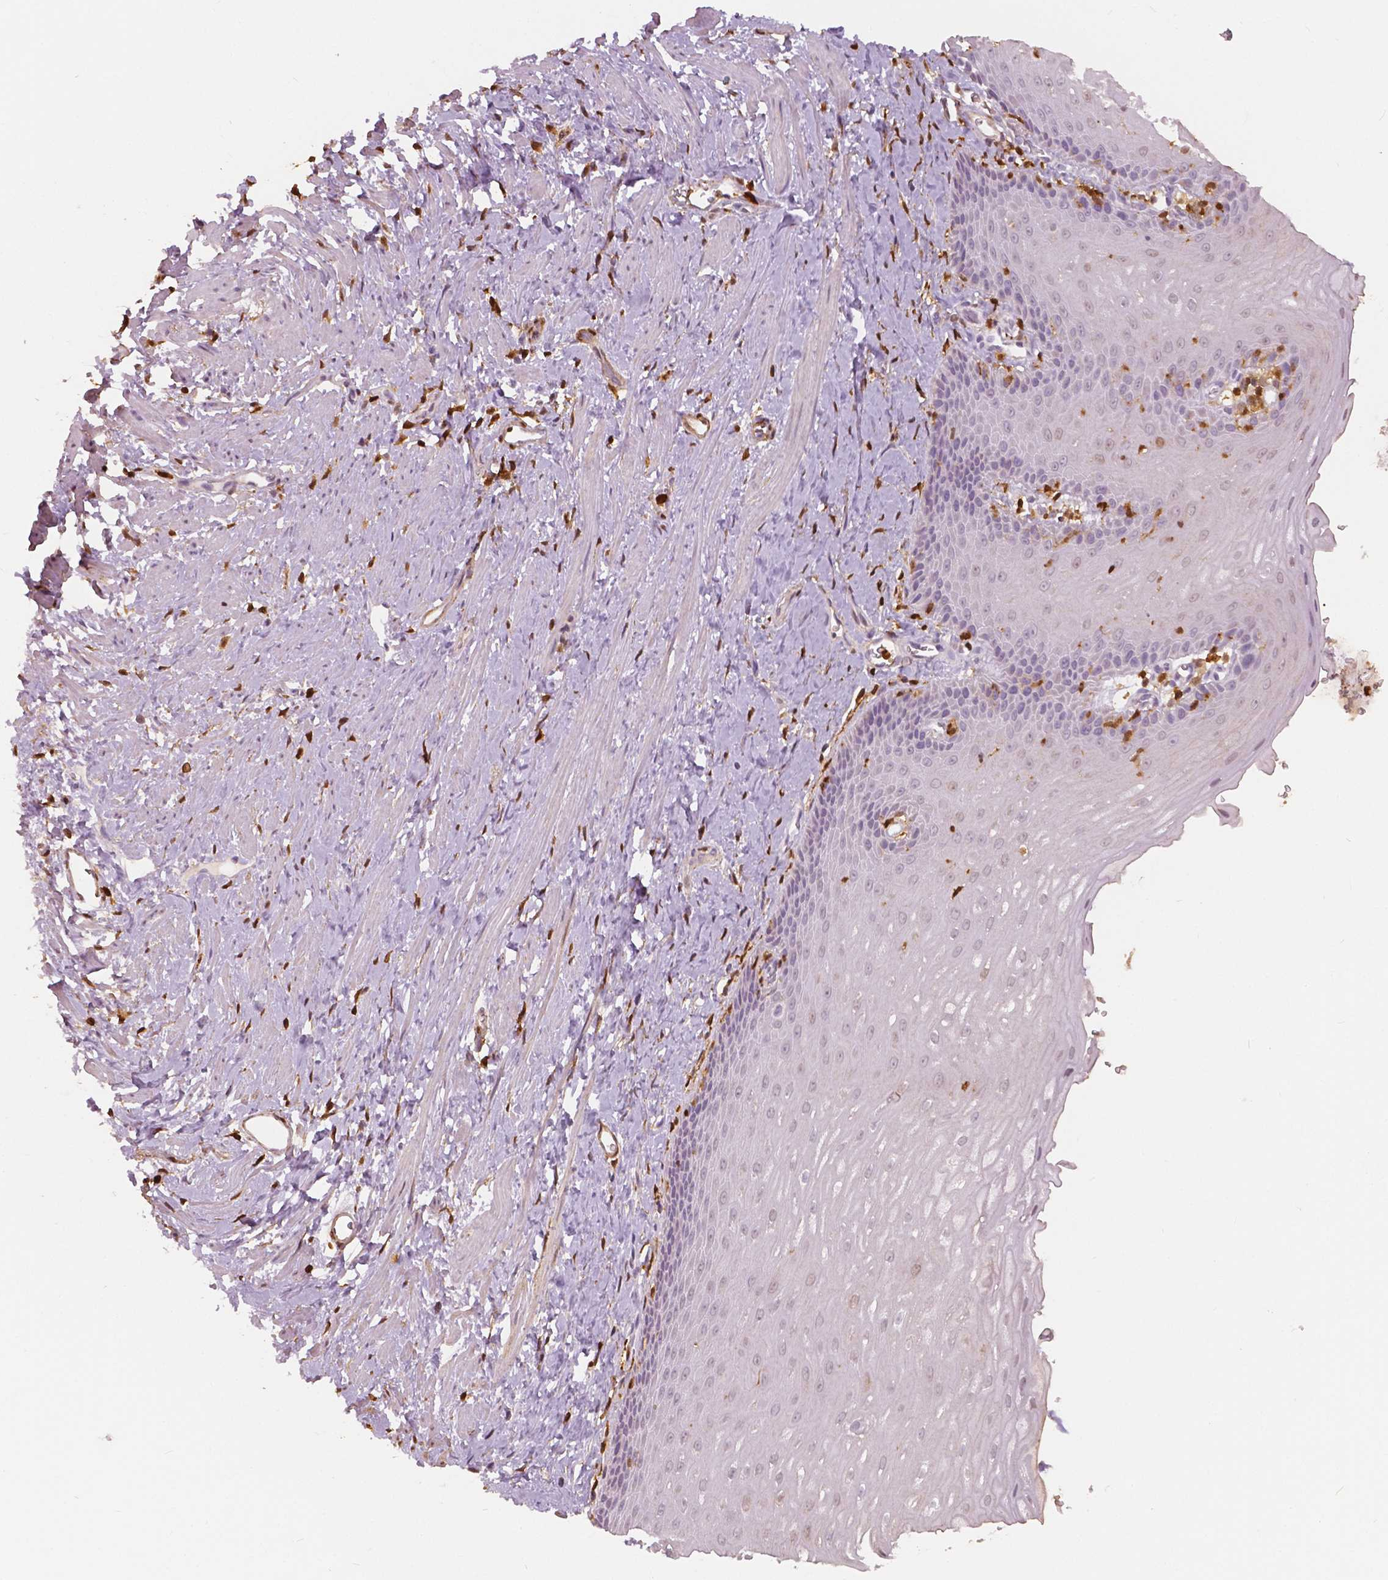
{"staining": {"intensity": "negative", "quantity": "none", "location": "none"}, "tissue": "esophagus", "cell_type": "Squamous epithelial cells", "image_type": "normal", "snomed": [{"axis": "morphology", "description": "Normal tissue, NOS"}, {"axis": "topography", "description": "Esophagus"}], "caption": "The immunohistochemistry image has no significant expression in squamous epithelial cells of esophagus.", "gene": "S100A4", "patient": {"sex": "male", "age": 64}}